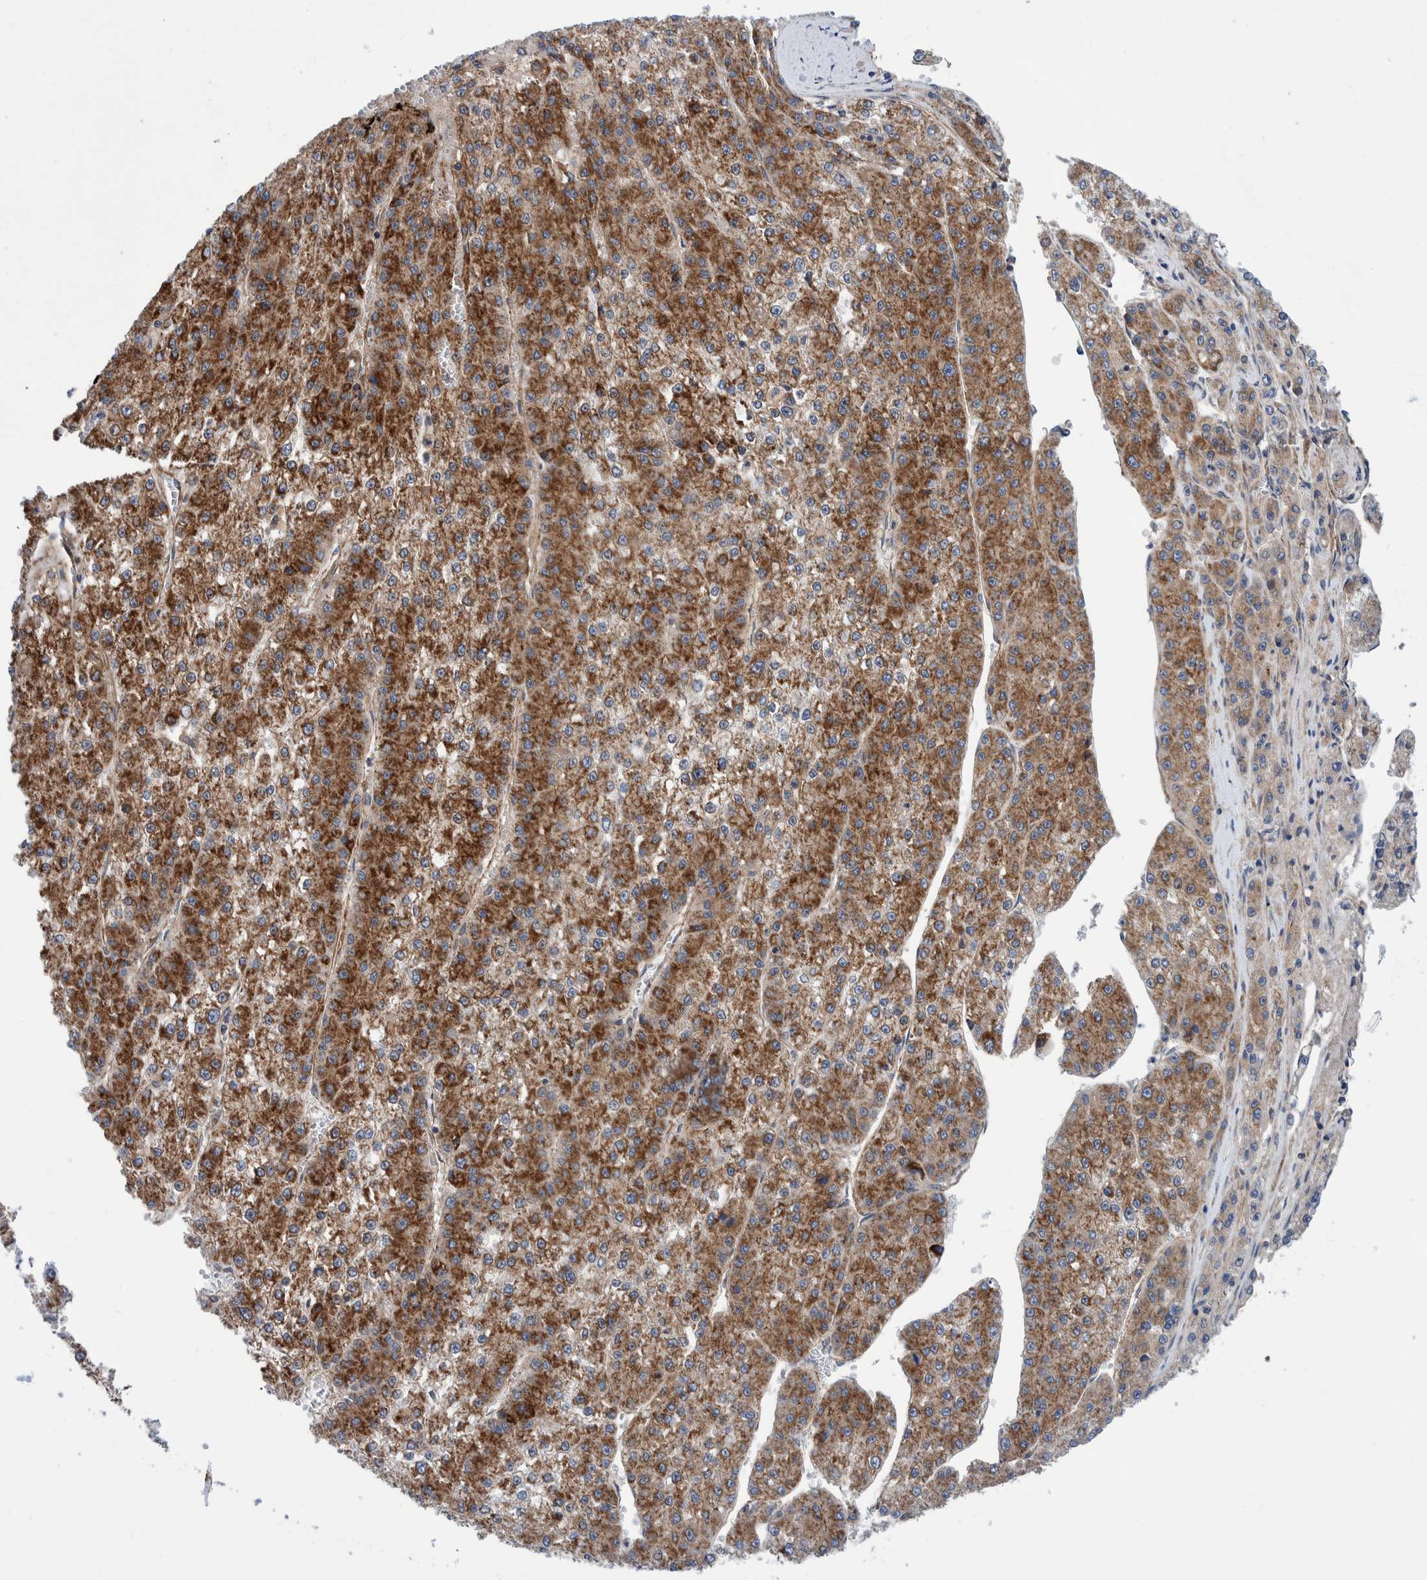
{"staining": {"intensity": "strong", "quantity": "25%-75%", "location": "cytoplasmic/membranous"}, "tissue": "liver cancer", "cell_type": "Tumor cells", "image_type": "cancer", "snomed": [{"axis": "morphology", "description": "Carcinoma, Hepatocellular, NOS"}, {"axis": "topography", "description": "Liver"}], "caption": "A high-resolution histopathology image shows immunohistochemistry (IHC) staining of hepatocellular carcinoma (liver), which shows strong cytoplasmic/membranous positivity in about 25%-75% of tumor cells. The staining was performed using DAB to visualize the protein expression in brown, while the nuclei were stained in blue with hematoxylin (Magnification: 20x).", "gene": "SLC25A10", "patient": {"sex": "female", "age": 73}}